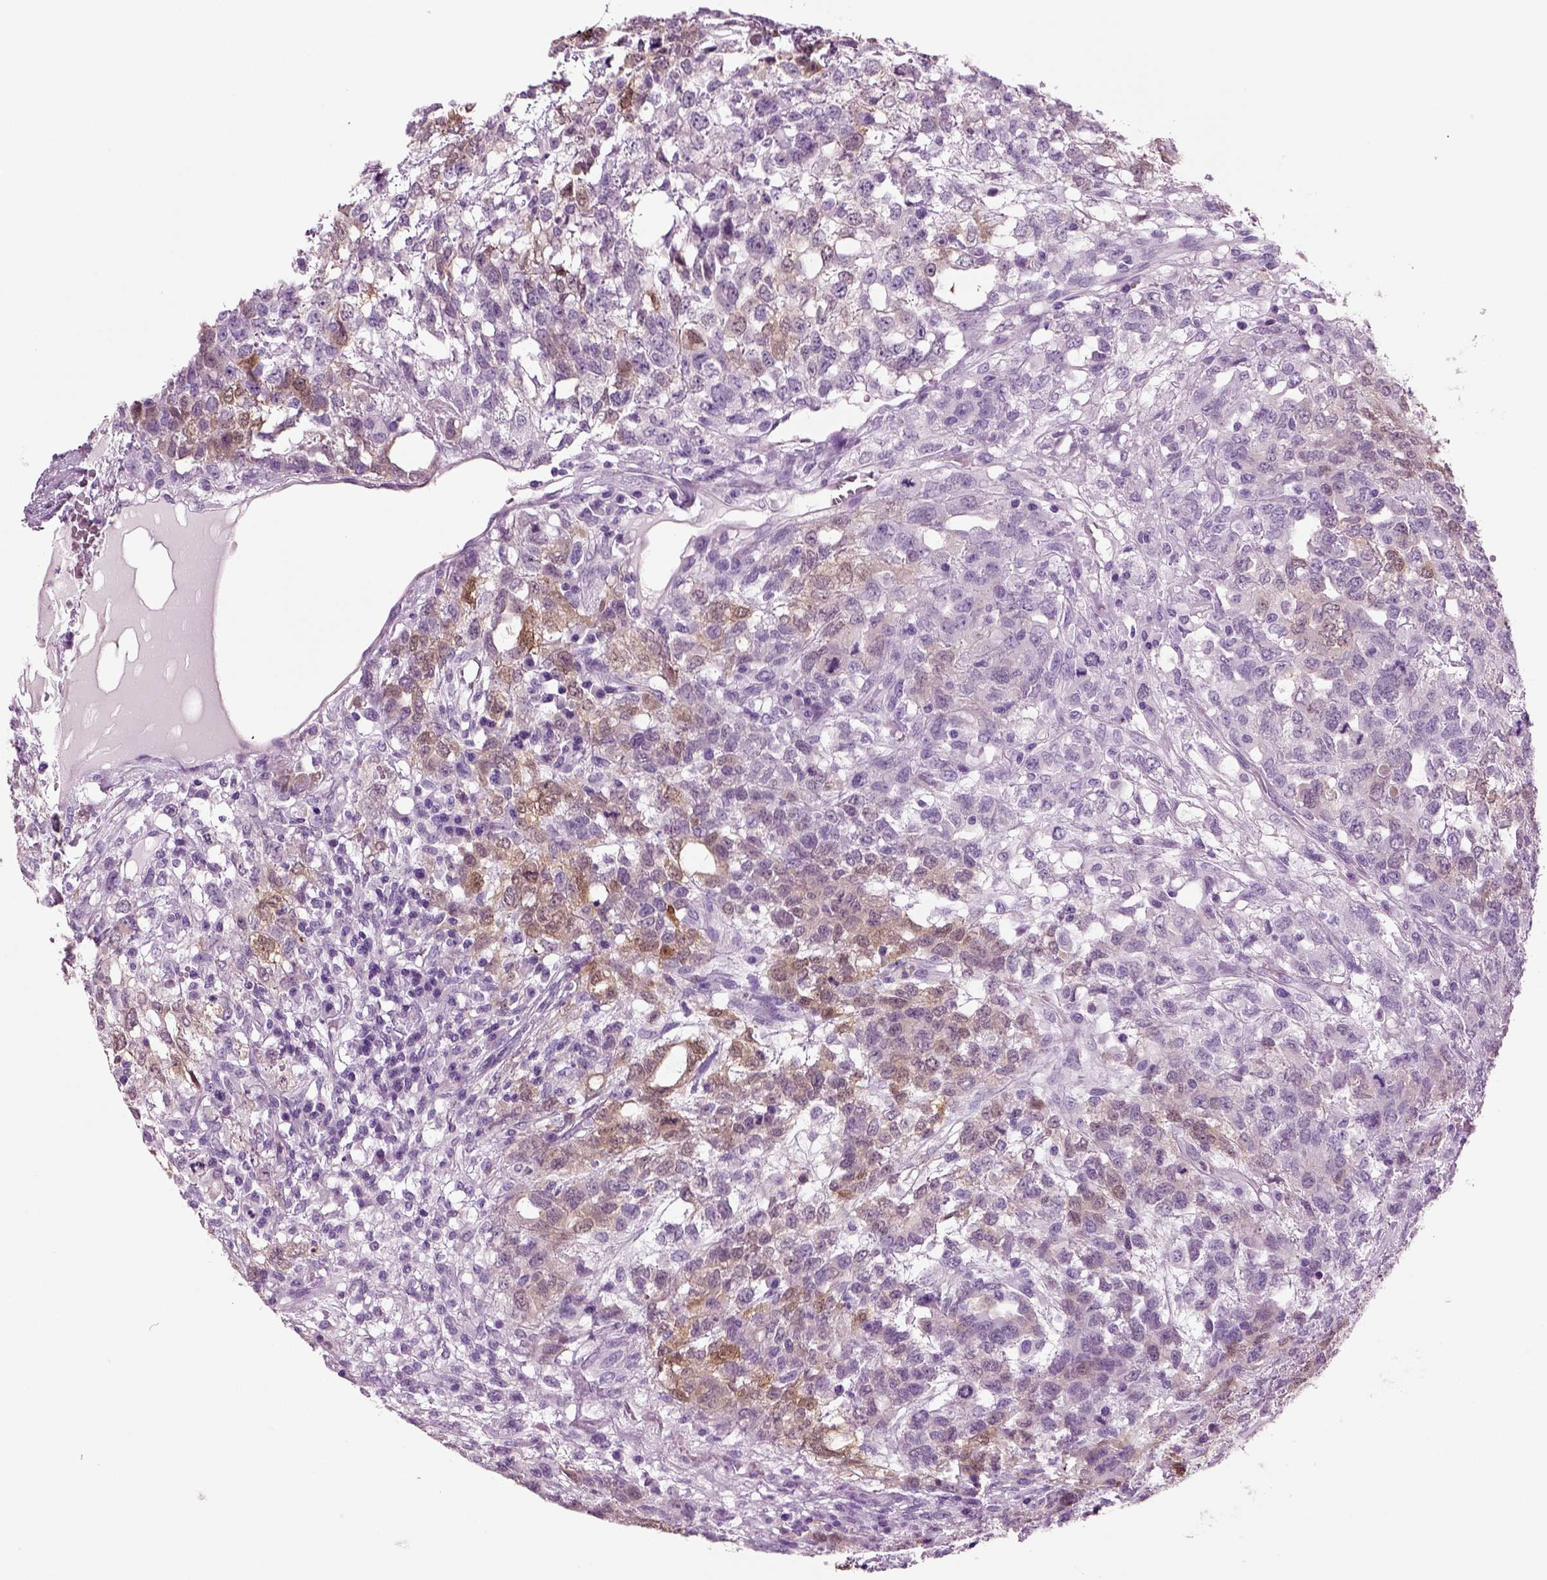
{"staining": {"intensity": "weak", "quantity": "<25%", "location": "cytoplasmic/membranous"}, "tissue": "testis cancer", "cell_type": "Tumor cells", "image_type": "cancer", "snomed": [{"axis": "morphology", "description": "Seminoma, NOS"}, {"axis": "topography", "description": "Testis"}], "caption": "Testis cancer was stained to show a protein in brown. There is no significant positivity in tumor cells. The staining was performed using DAB to visualize the protein expression in brown, while the nuclei were stained in blue with hematoxylin (Magnification: 20x).", "gene": "CRABP1", "patient": {"sex": "male", "age": 52}}